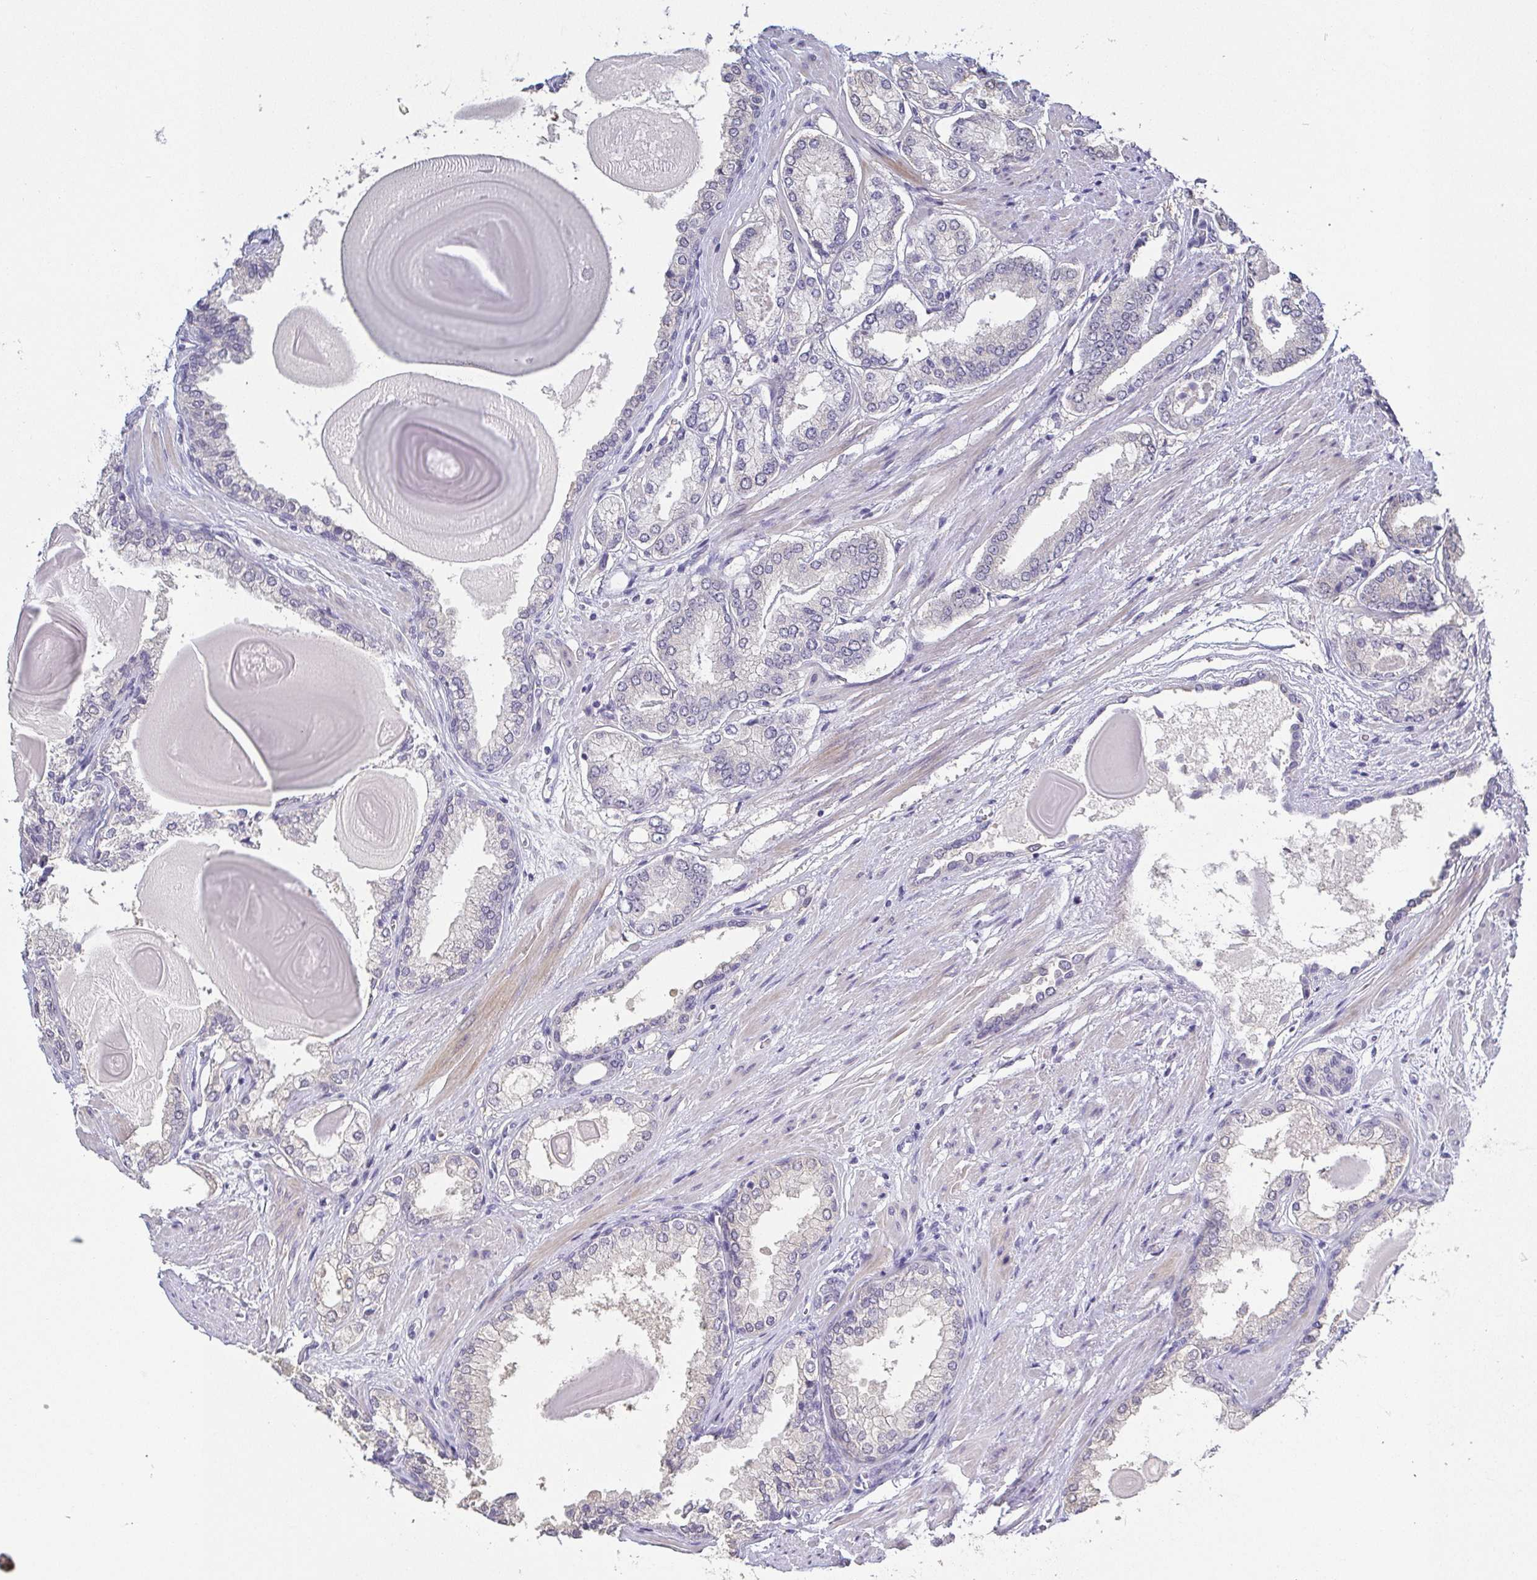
{"staining": {"intensity": "negative", "quantity": "none", "location": "none"}, "tissue": "prostate cancer", "cell_type": "Tumor cells", "image_type": "cancer", "snomed": [{"axis": "morphology", "description": "Adenocarcinoma, Low grade"}, {"axis": "topography", "description": "Prostate"}], "caption": "Prostate cancer stained for a protein using immunohistochemistry (IHC) demonstrates no staining tumor cells.", "gene": "RNASE7", "patient": {"sex": "male", "age": 64}}